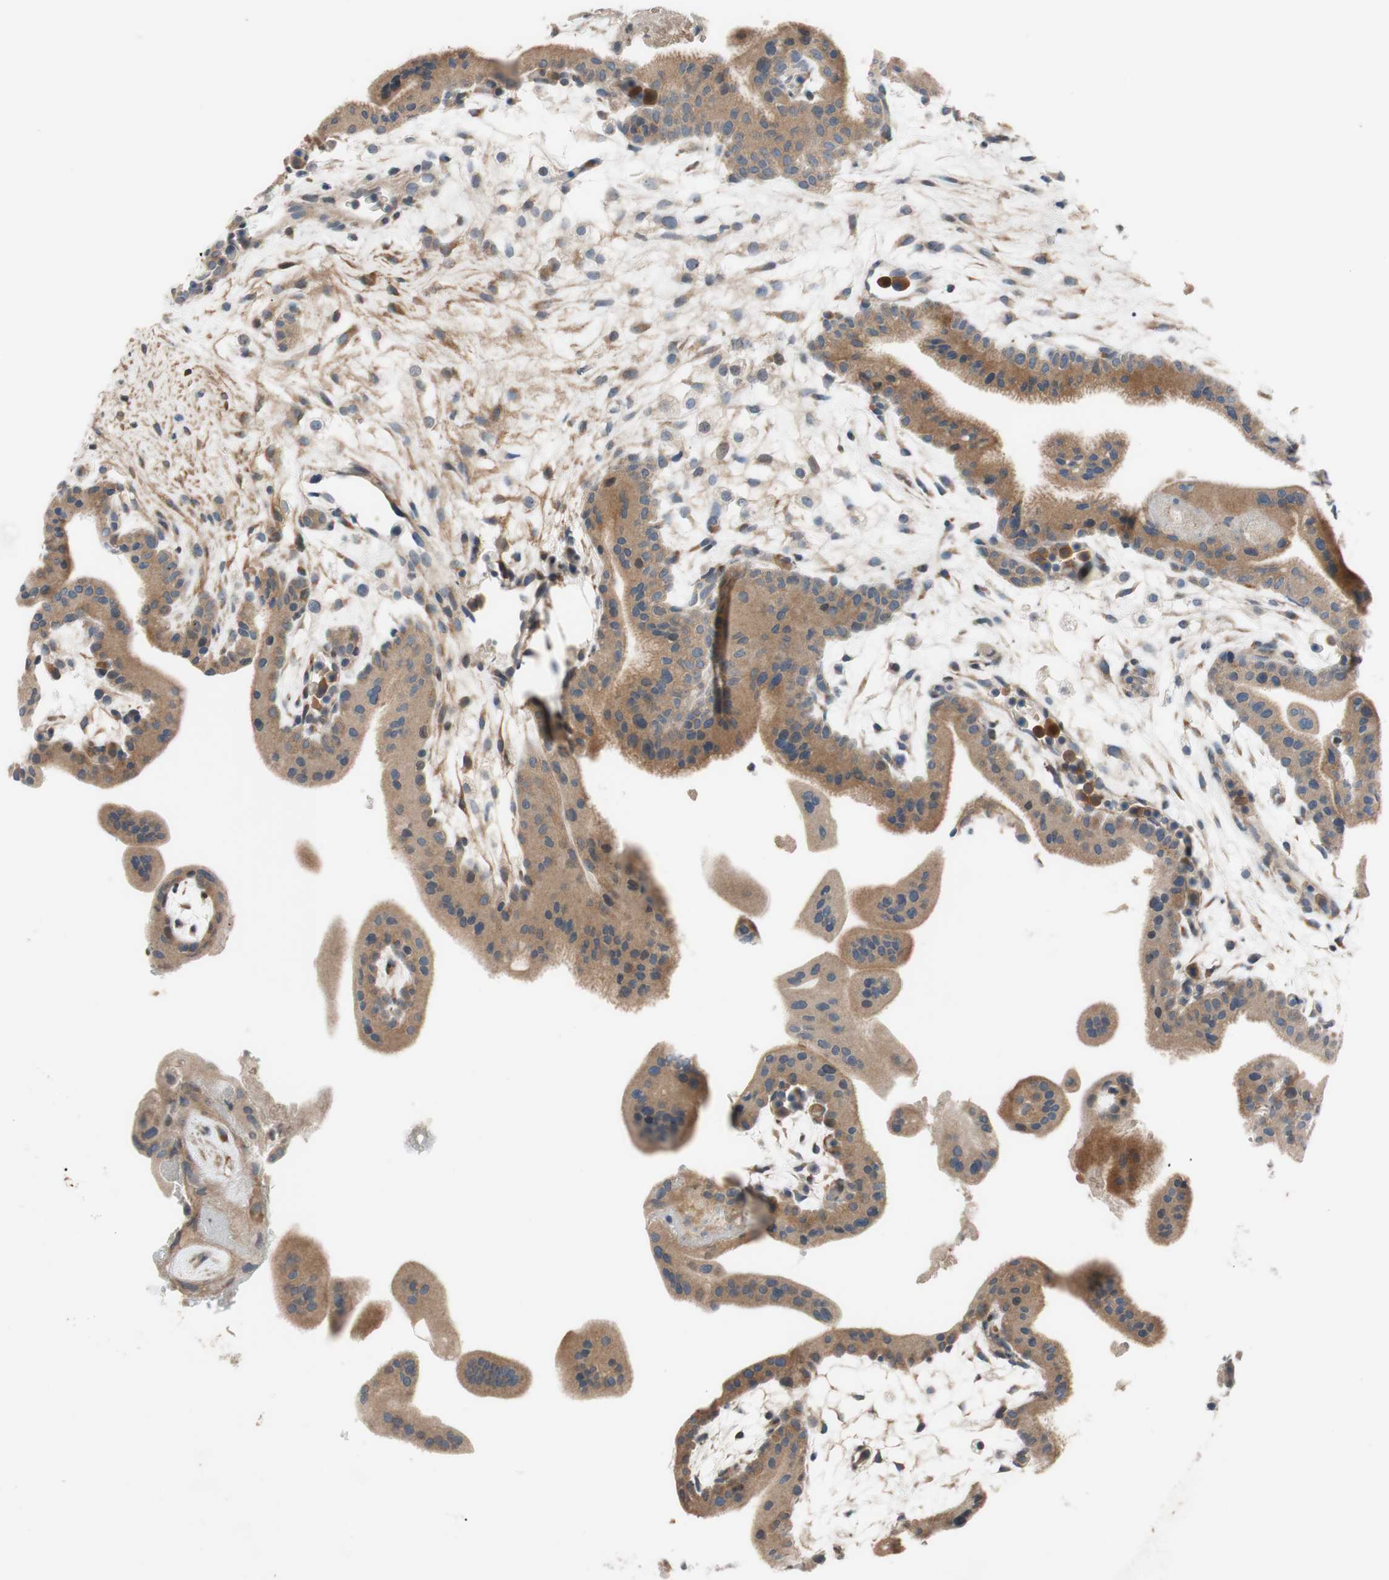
{"staining": {"intensity": "weak", "quantity": ">75%", "location": "cytoplasmic/membranous"}, "tissue": "placenta", "cell_type": "Decidual cells", "image_type": "normal", "snomed": [{"axis": "morphology", "description": "Normal tissue, NOS"}, {"axis": "topography", "description": "Placenta"}], "caption": "Weak cytoplasmic/membranous protein staining is appreciated in about >75% of decidual cells in placenta. (Stains: DAB in brown, nuclei in blue, Microscopy: brightfield microscopy at high magnification).", "gene": "ADD2", "patient": {"sex": "female", "age": 35}}